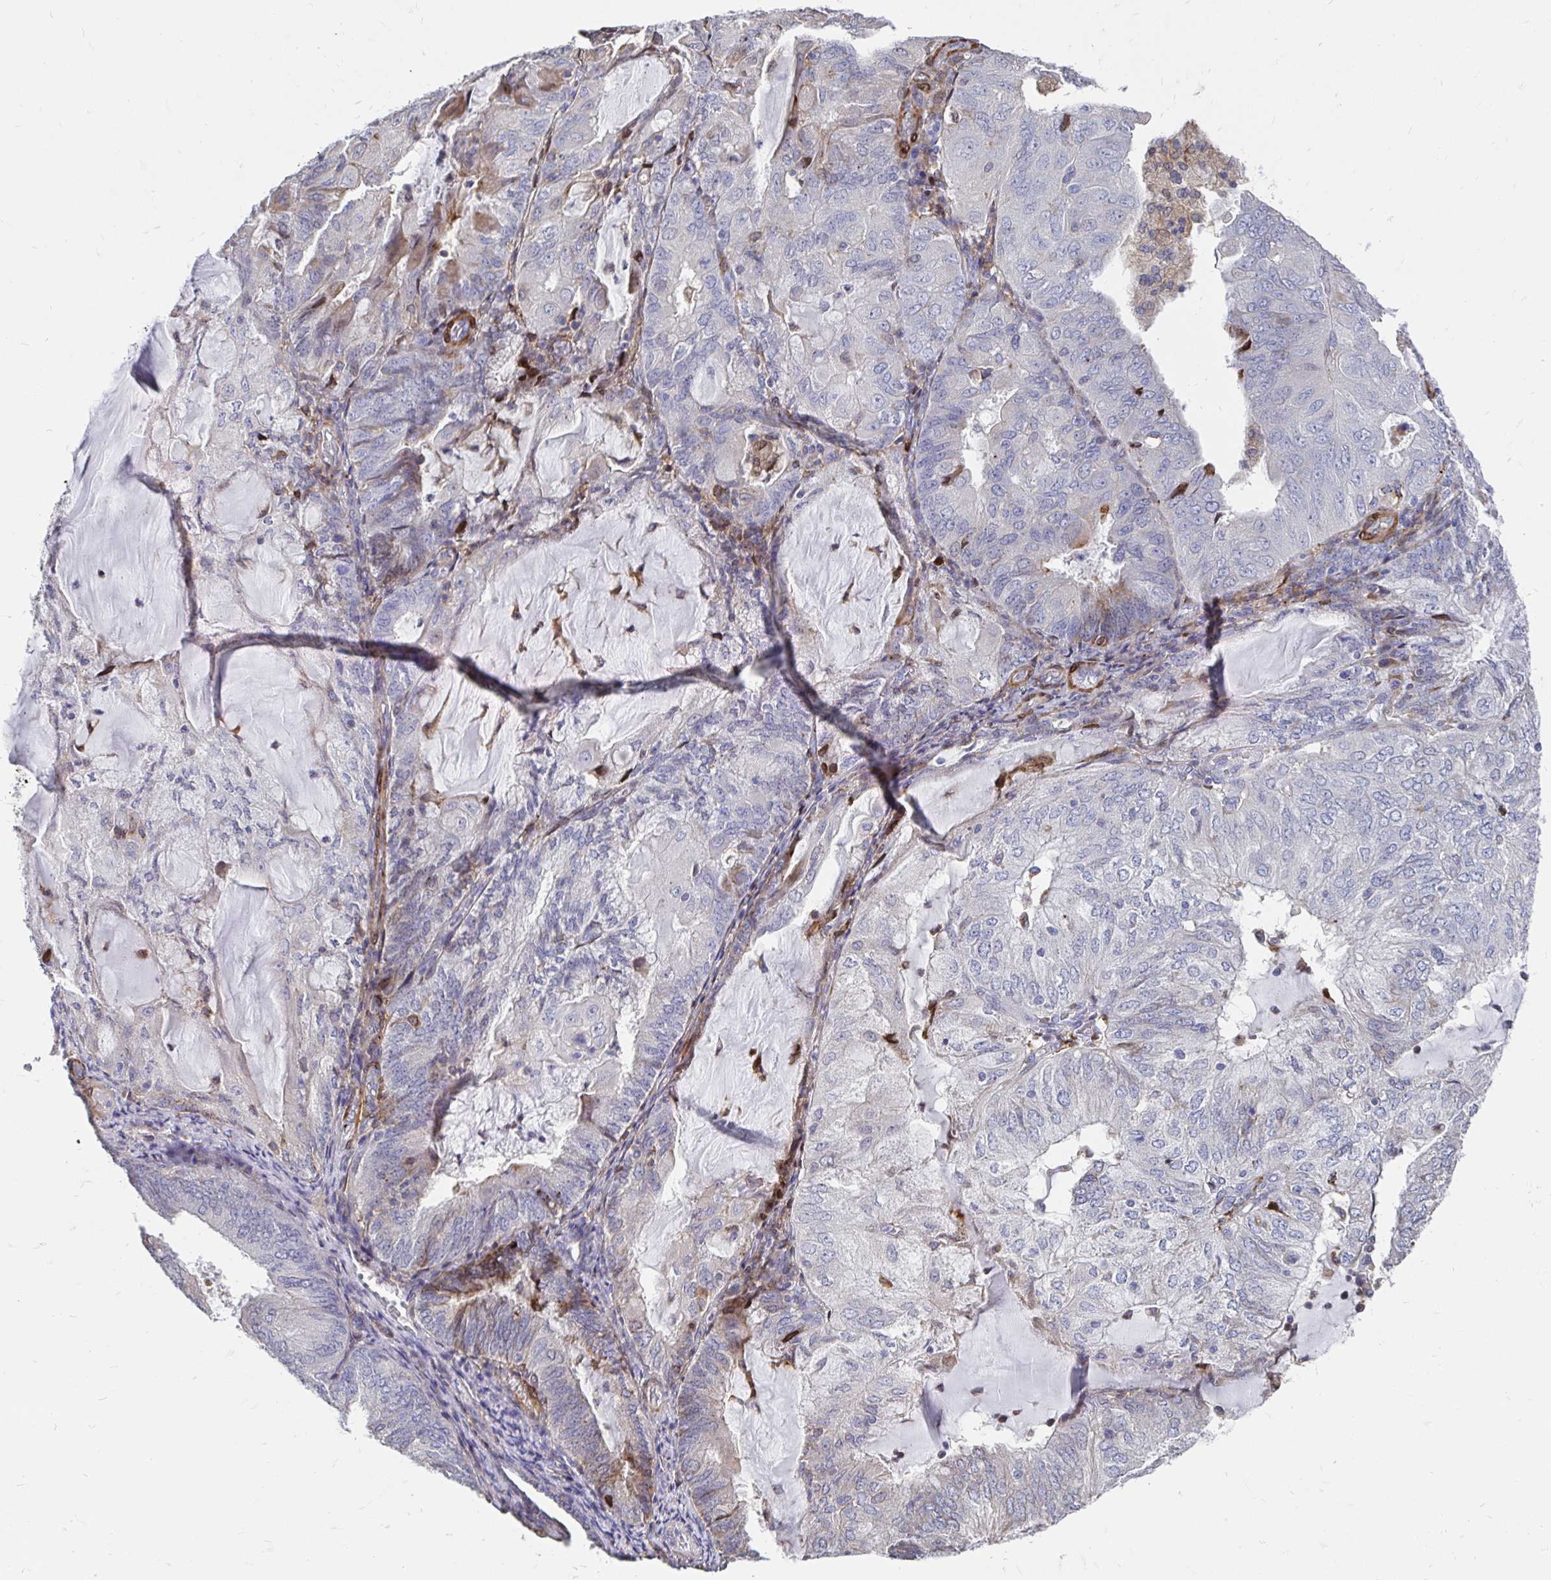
{"staining": {"intensity": "negative", "quantity": "none", "location": "none"}, "tissue": "endometrial cancer", "cell_type": "Tumor cells", "image_type": "cancer", "snomed": [{"axis": "morphology", "description": "Adenocarcinoma, NOS"}, {"axis": "topography", "description": "Endometrium"}], "caption": "DAB immunohistochemical staining of adenocarcinoma (endometrial) displays no significant staining in tumor cells.", "gene": "CDKL1", "patient": {"sex": "female", "age": 81}}